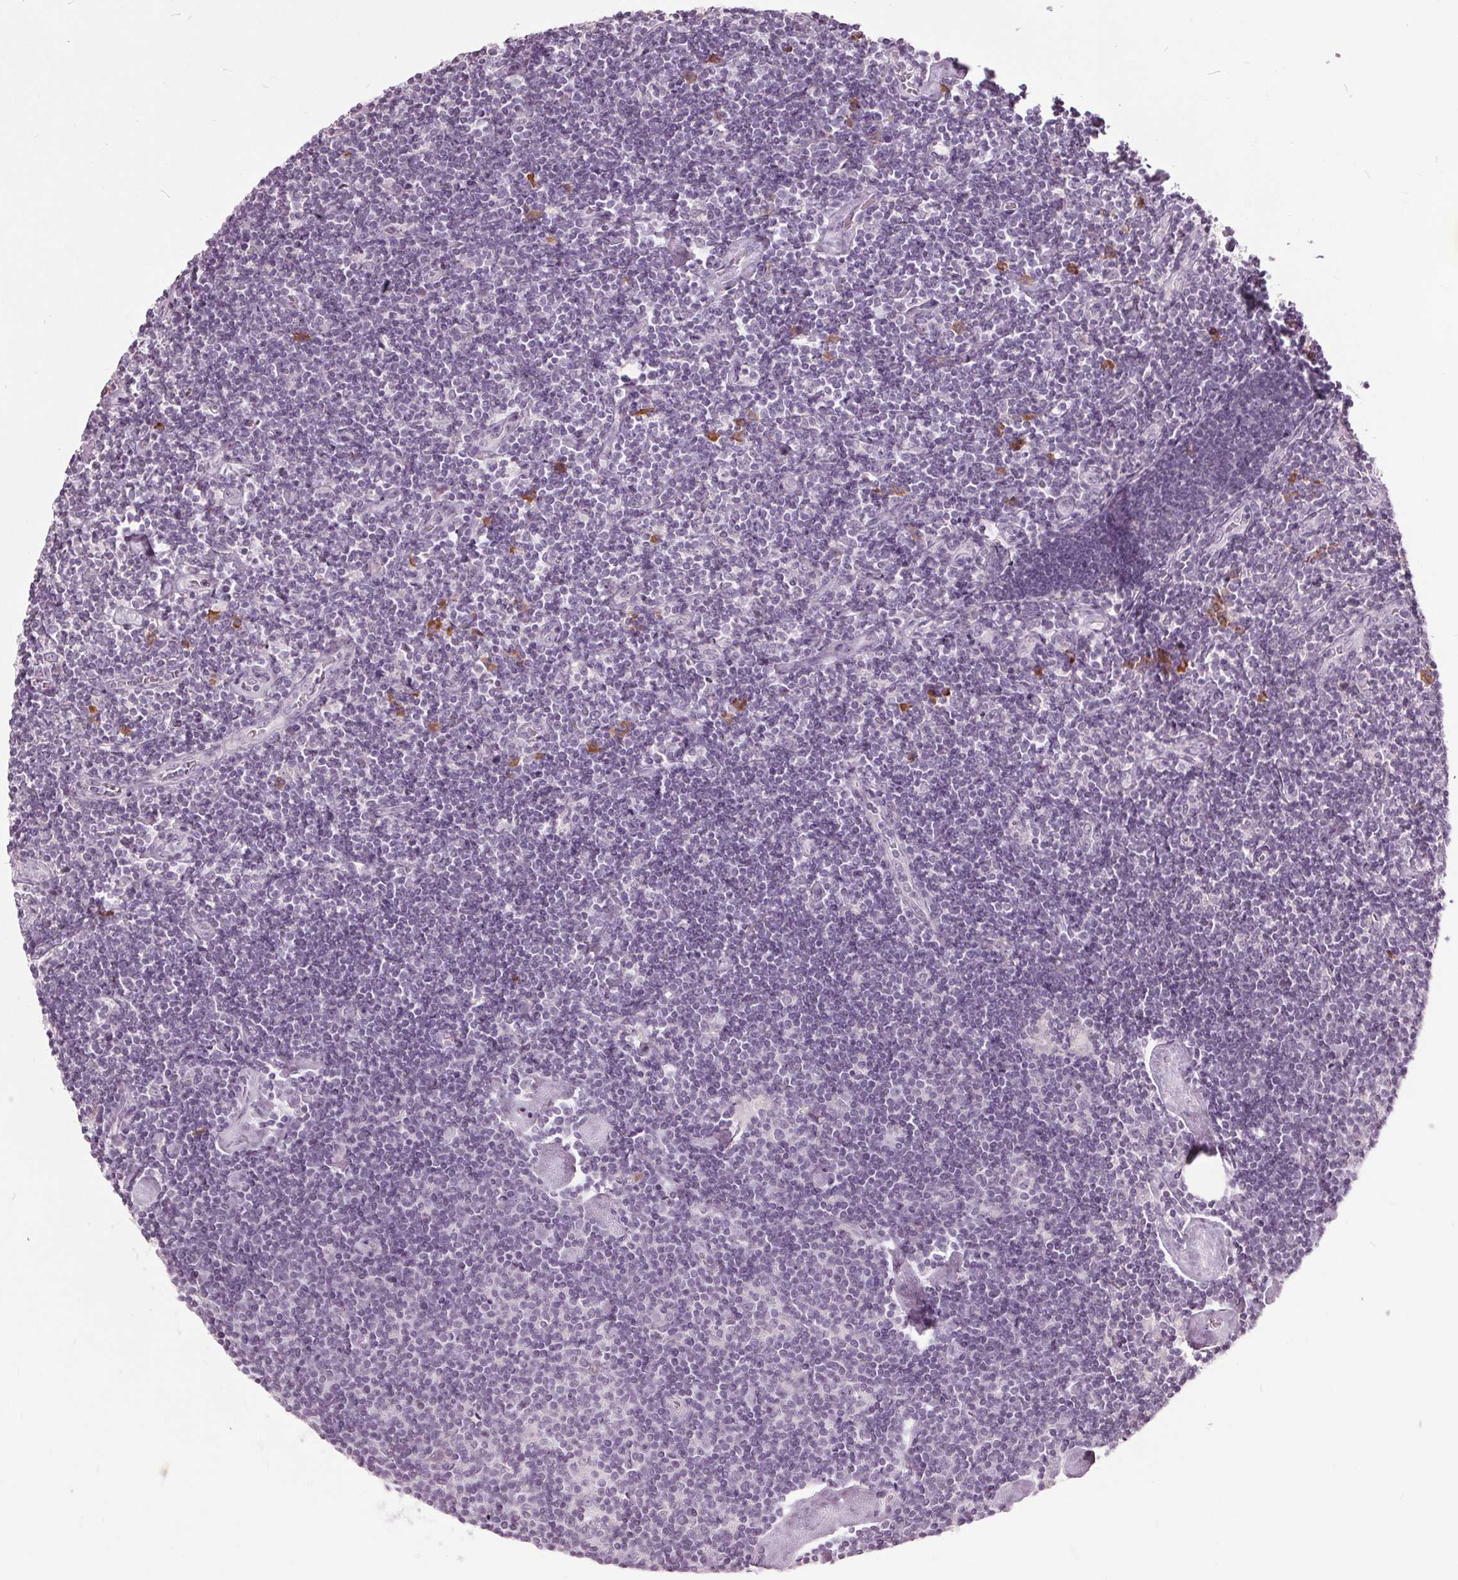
{"staining": {"intensity": "negative", "quantity": "none", "location": "none"}, "tissue": "lymphoma", "cell_type": "Tumor cells", "image_type": "cancer", "snomed": [{"axis": "morphology", "description": "Hodgkin's disease, NOS"}, {"axis": "topography", "description": "Lymph node"}], "caption": "There is no significant expression in tumor cells of Hodgkin's disease.", "gene": "CXCL16", "patient": {"sex": "male", "age": 40}}